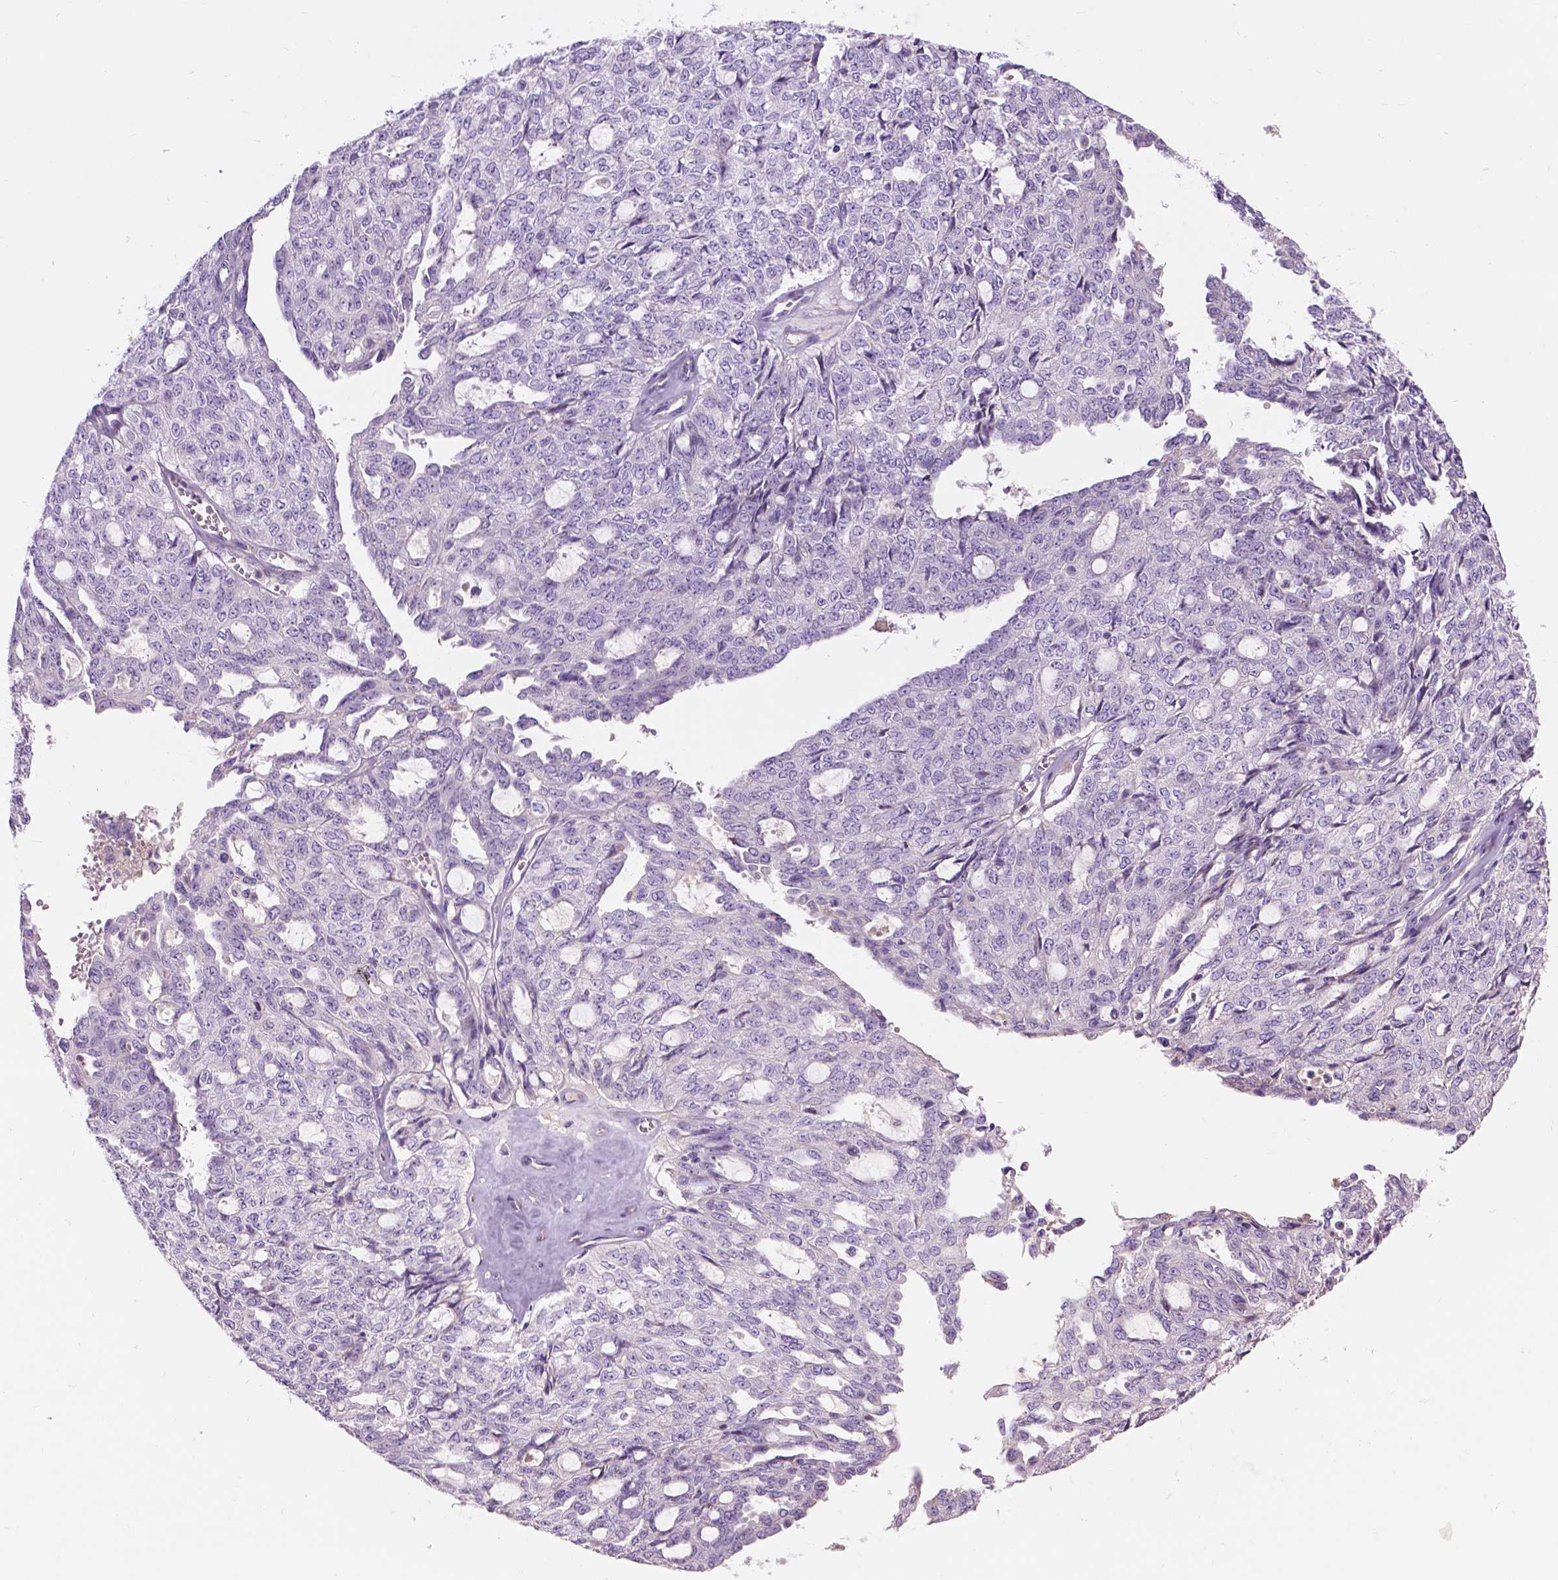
{"staining": {"intensity": "negative", "quantity": "none", "location": "none"}, "tissue": "ovarian cancer", "cell_type": "Tumor cells", "image_type": "cancer", "snomed": [{"axis": "morphology", "description": "Cystadenocarcinoma, serous, NOS"}, {"axis": "topography", "description": "Ovary"}], "caption": "Immunohistochemistry micrograph of ovarian cancer (serous cystadenocarcinoma) stained for a protein (brown), which demonstrates no expression in tumor cells.", "gene": "NOXO1", "patient": {"sex": "female", "age": 71}}